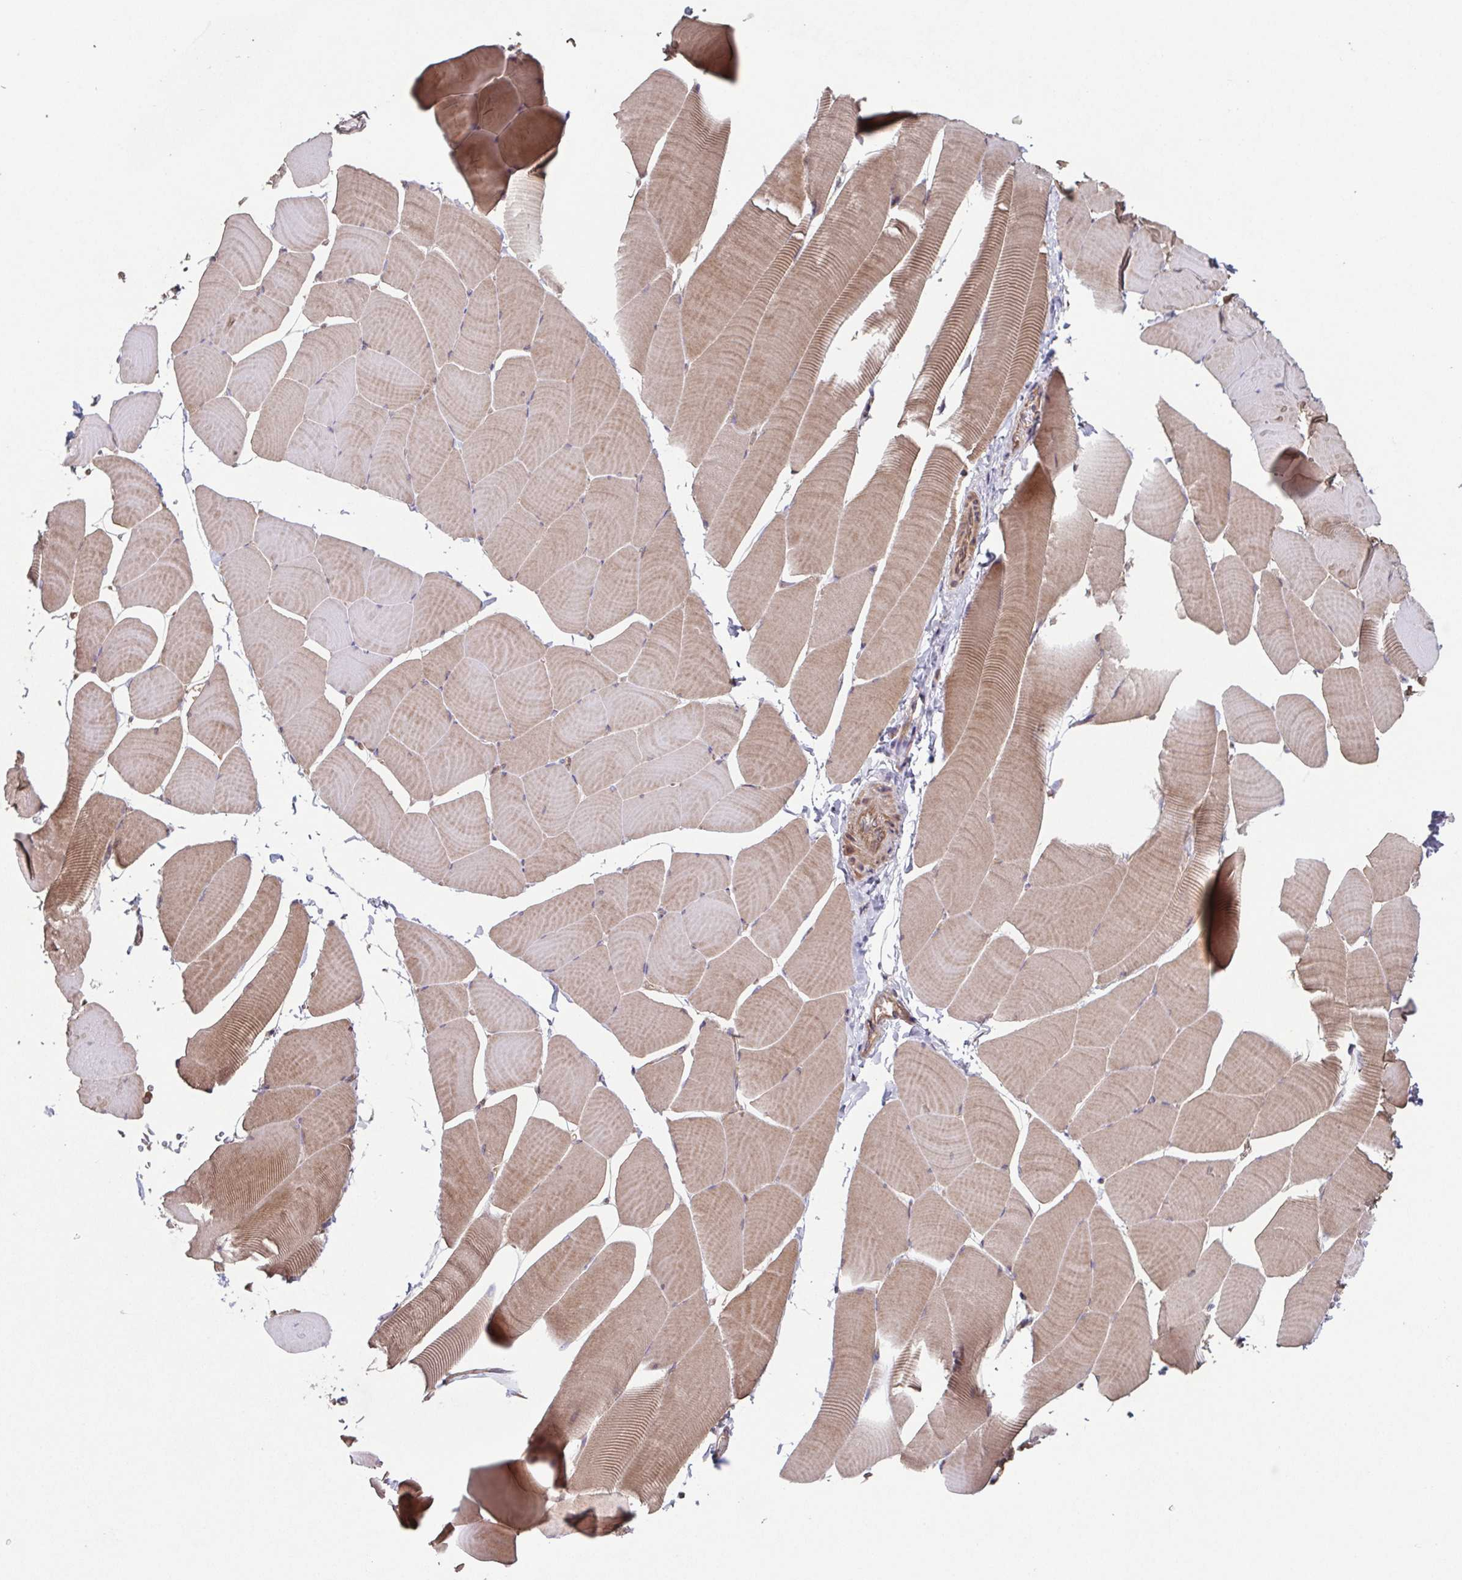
{"staining": {"intensity": "moderate", "quantity": "25%-75%", "location": "cytoplasmic/membranous"}, "tissue": "skeletal muscle", "cell_type": "Myocytes", "image_type": "normal", "snomed": [{"axis": "morphology", "description": "Normal tissue, NOS"}, {"axis": "topography", "description": "Skeletal muscle"}], "caption": "This histopathology image displays IHC staining of unremarkable skeletal muscle, with medium moderate cytoplasmic/membranous positivity in about 25%-75% of myocytes.", "gene": "COPB1", "patient": {"sex": "male", "age": 25}}